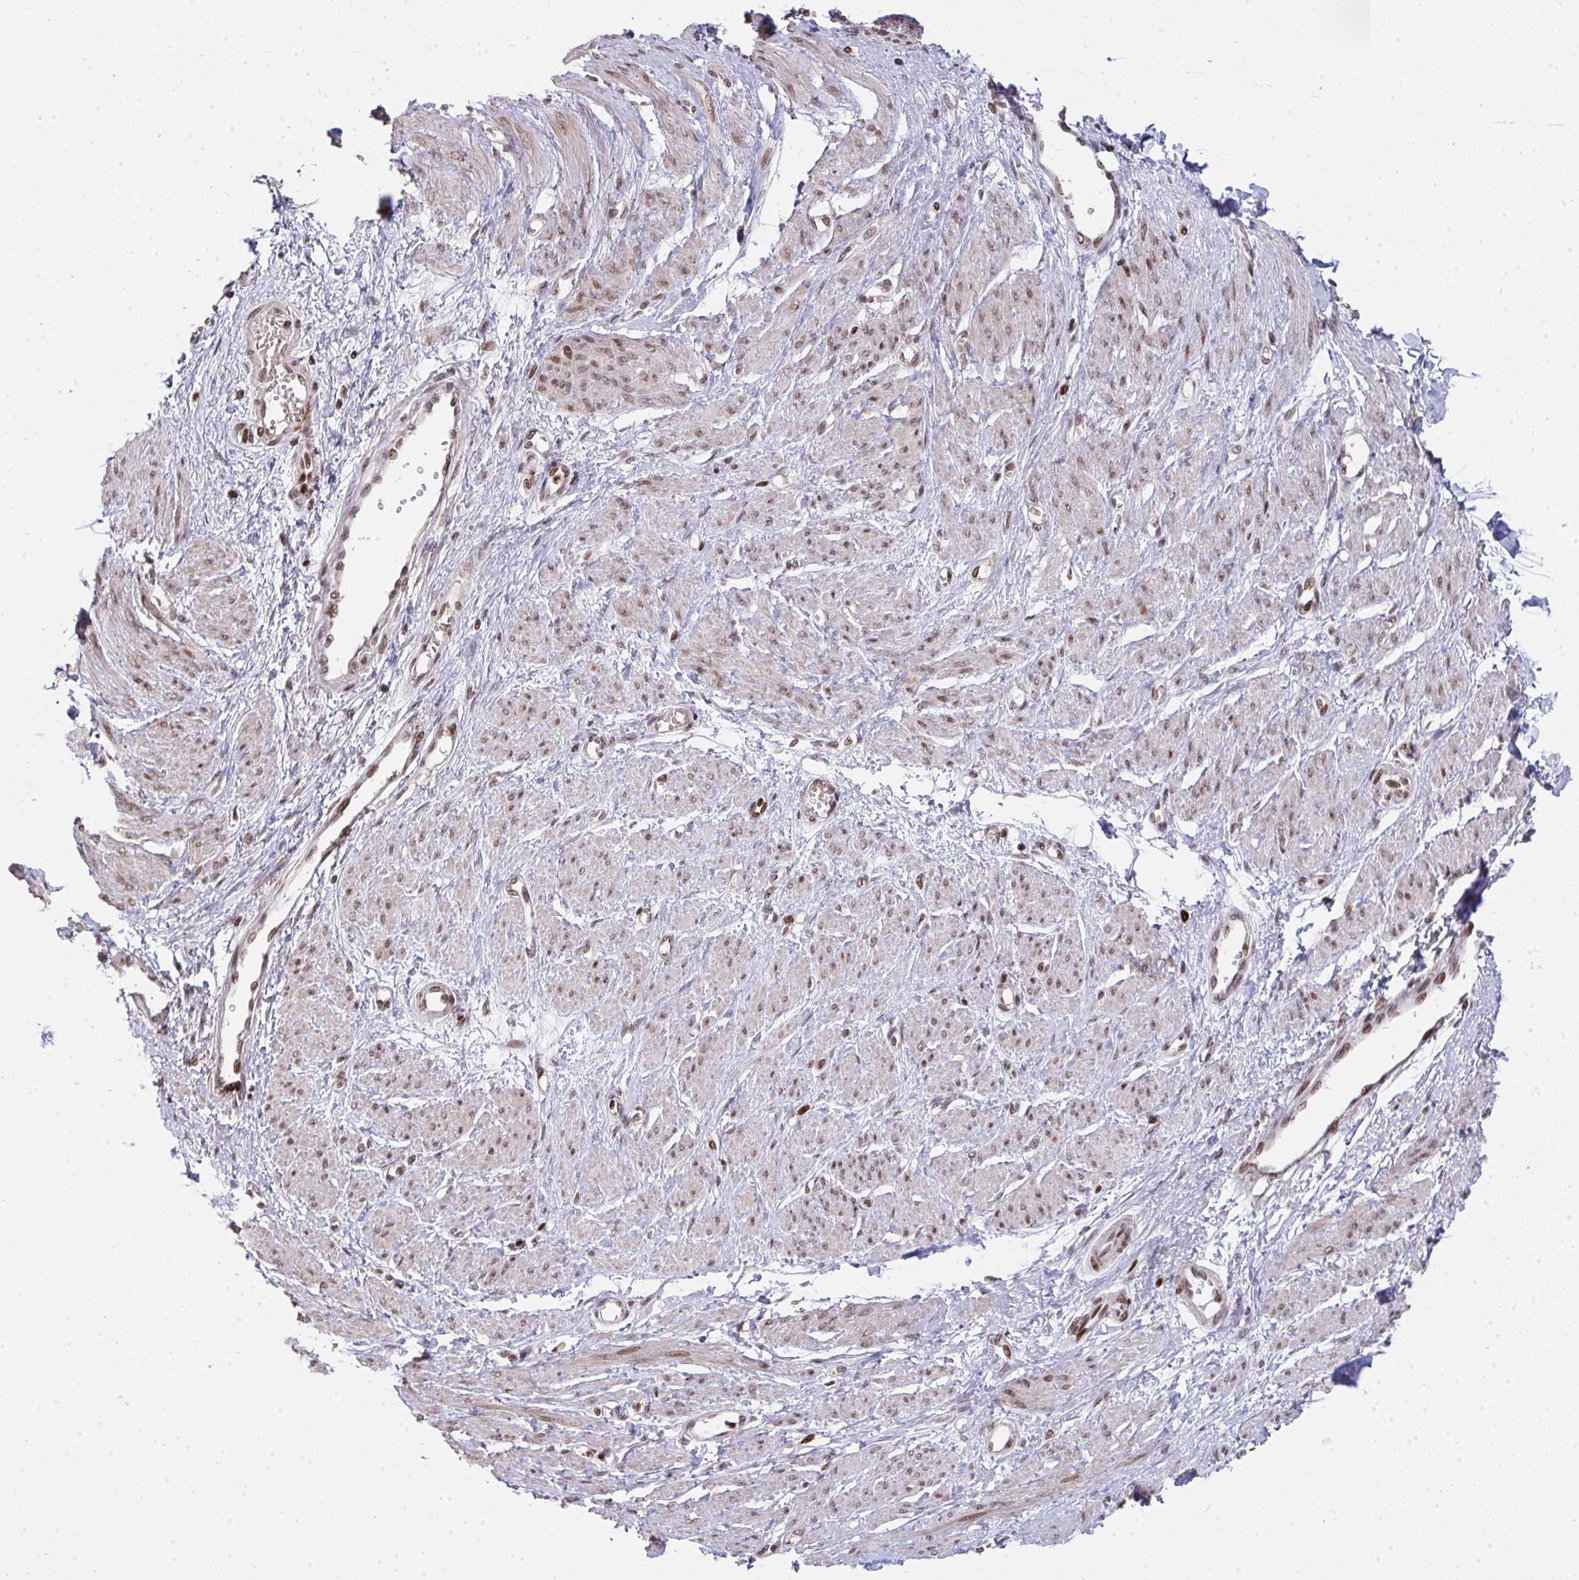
{"staining": {"intensity": "moderate", "quantity": ">75%", "location": "nuclear"}, "tissue": "smooth muscle", "cell_type": "Smooth muscle cells", "image_type": "normal", "snomed": [{"axis": "morphology", "description": "Normal tissue, NOS"}, {"axis": "topography", "description": "Smooth muscle"}, {"axis": "topography", "description": "Uterus"}], "caption": "A photomicrograph showing moderate nuclear expression in approximately >75% of smooth muscle cells in benign smooth muscle, as visualized by brown immunohistochemical staining.", "gene": "NIP7", "patient": {"sex": "female", "age": 39}}